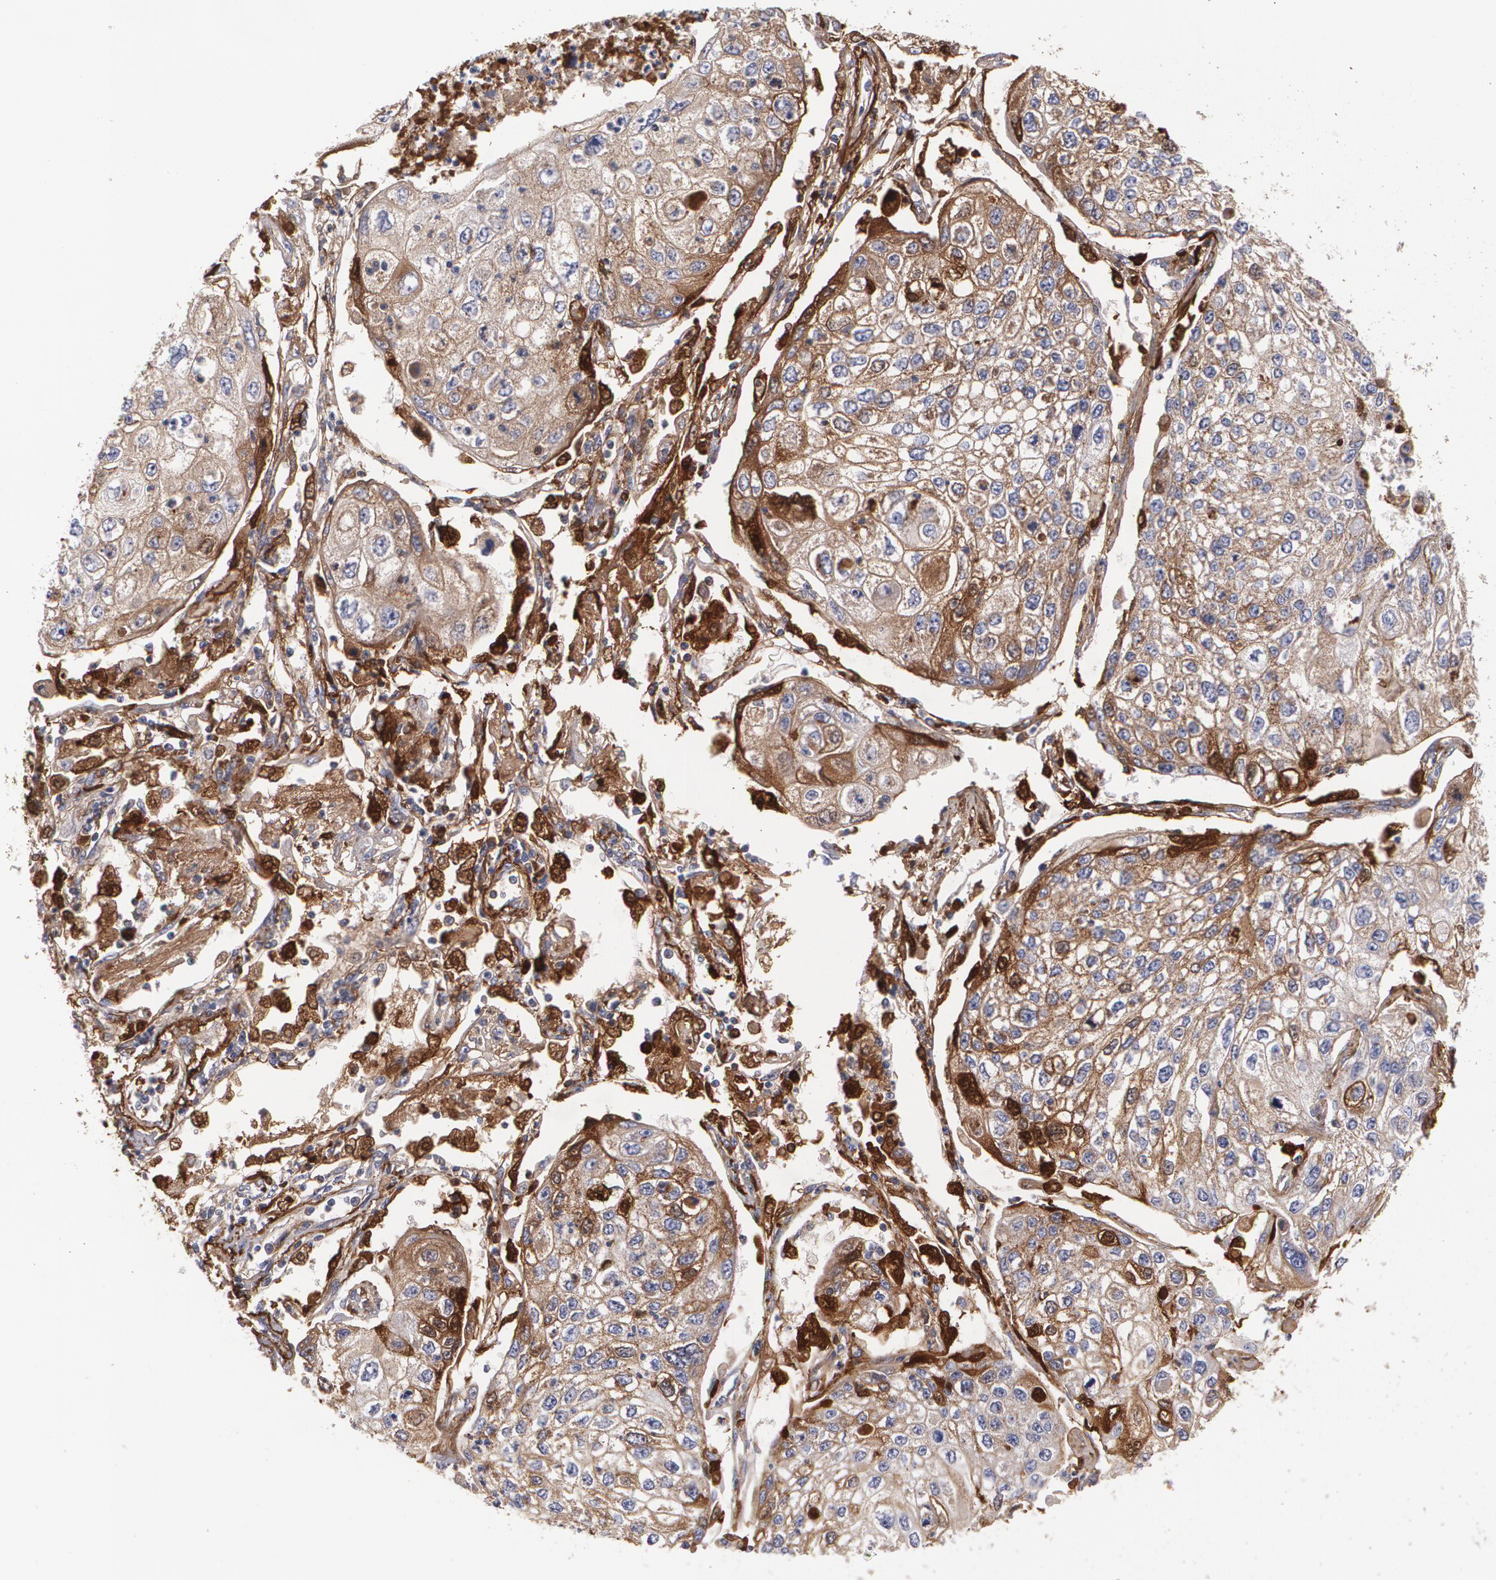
{"staining": {"intensity": "moderate", "quantity": ">75%", "location": "cytoplasmic/membranous"}, "tissue": "lung cancer", "cell_type": "Tumor cells", "image_type": "cancer", "snomed": [{"axis": "morphology", "description": "Squamous cell carcinoma, NOS"}, {"axis": "topography", "description": "Lung"}], "caption": "Immunohistochemical staining of squamous cell carcinoma (lung) shows moderate cytoplasmic/membranous protein expression in about >75% of tumor cells. The staining is performed using DAB (3,3'-diaminobenzidine) brown chromogen to label protein expression. The nuclei are counter-stained blue using hematoxylin.", "gene": "FBLN1", "patient": {"sex": "male", "age": 75}}